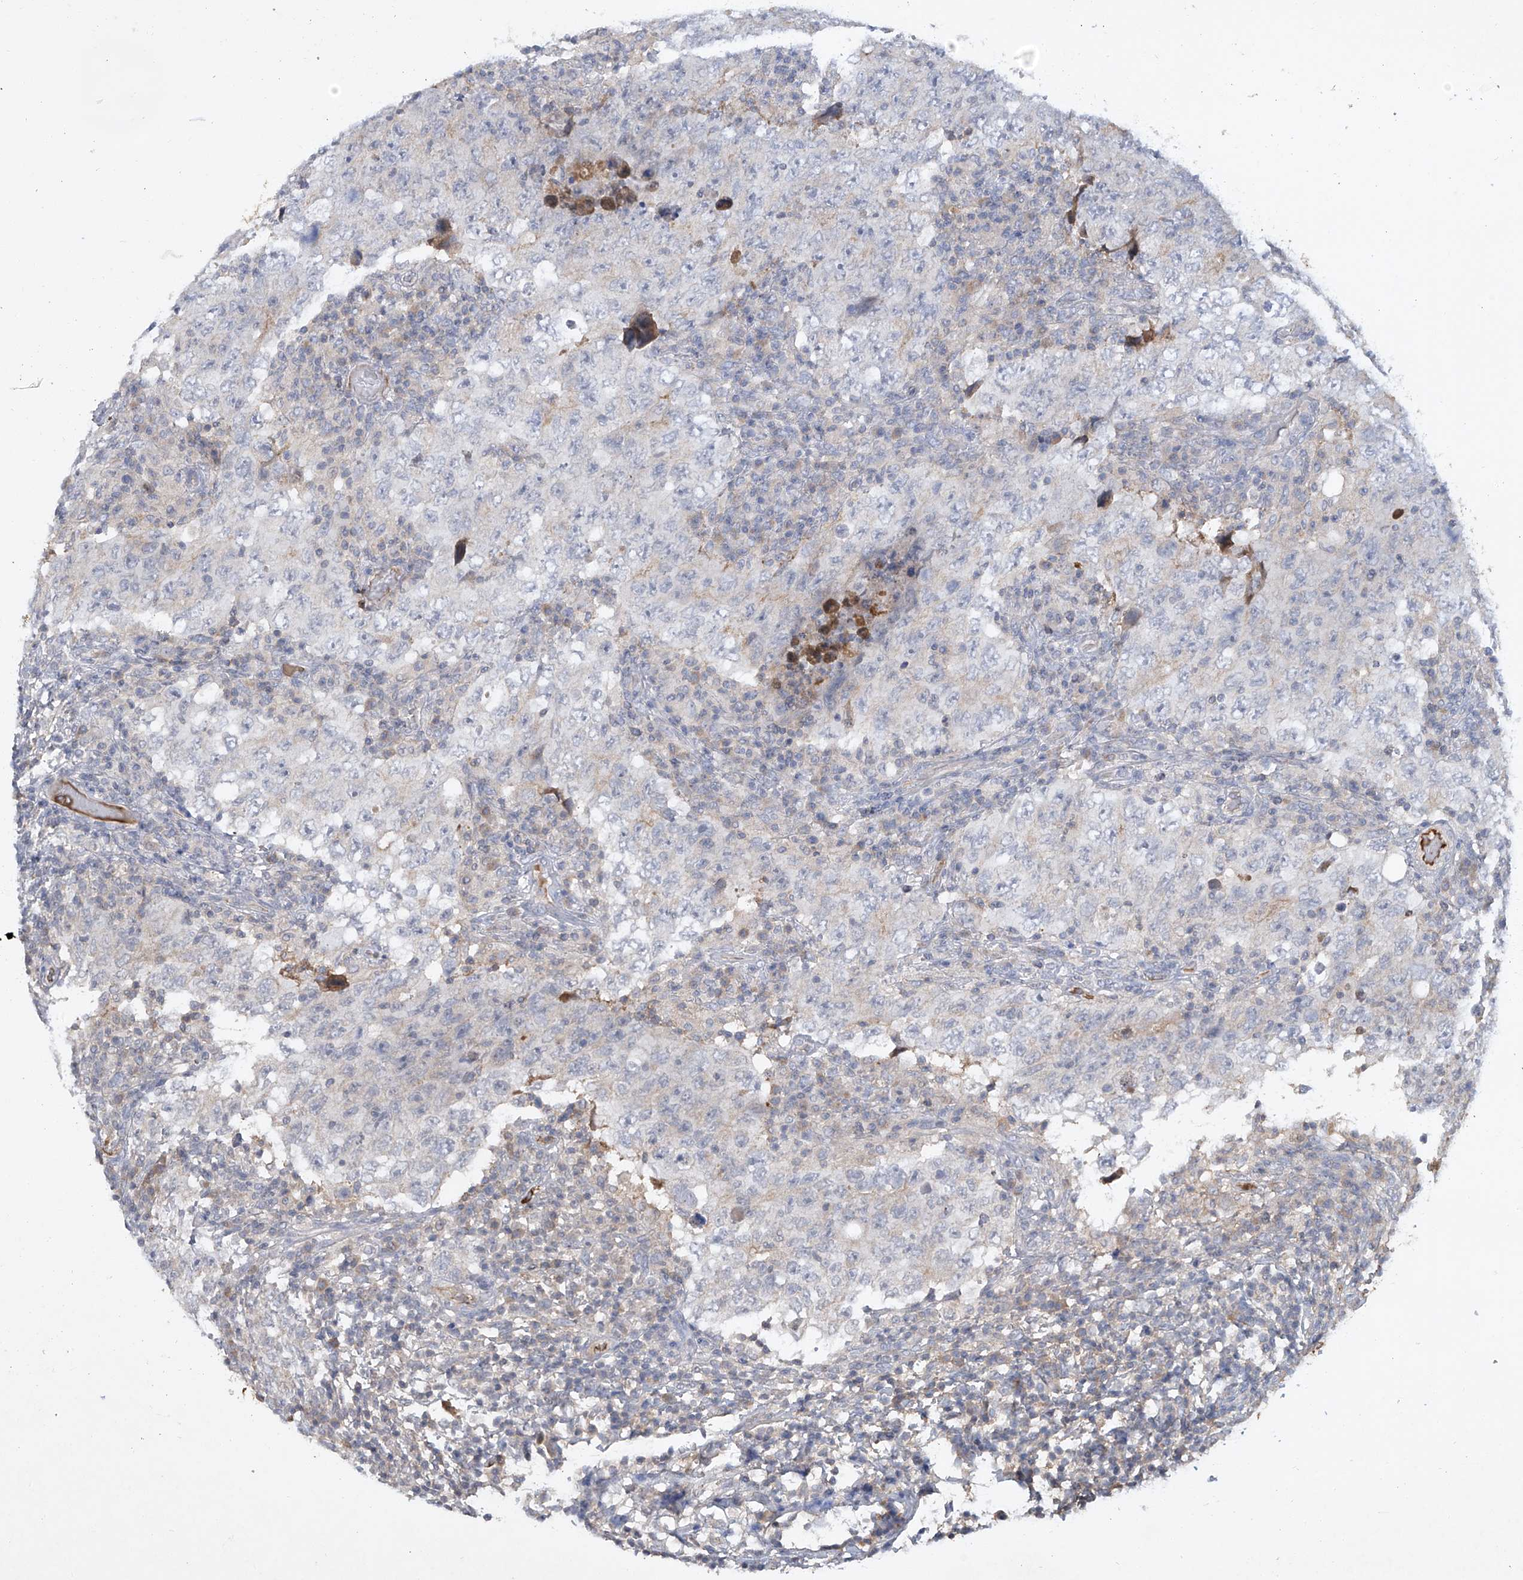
{"staining": {"intensity": "negative", "quantity": "none", "location": "none"}, "tissue": "testis cancer", "cell_type": "Tumor cells", "image_type": "cancer", "snomed": [{"axis": "morphology", "description": "Carcinoma, Embryonal, NOS"}, {"axis": "topography", "description": "Testis"}], "caption": "Immunohistochemistry of human testis cancer displays no positivity in tumor cells.", "gene": "HAS3", "patient": {"sex": "male", "age": 26}}